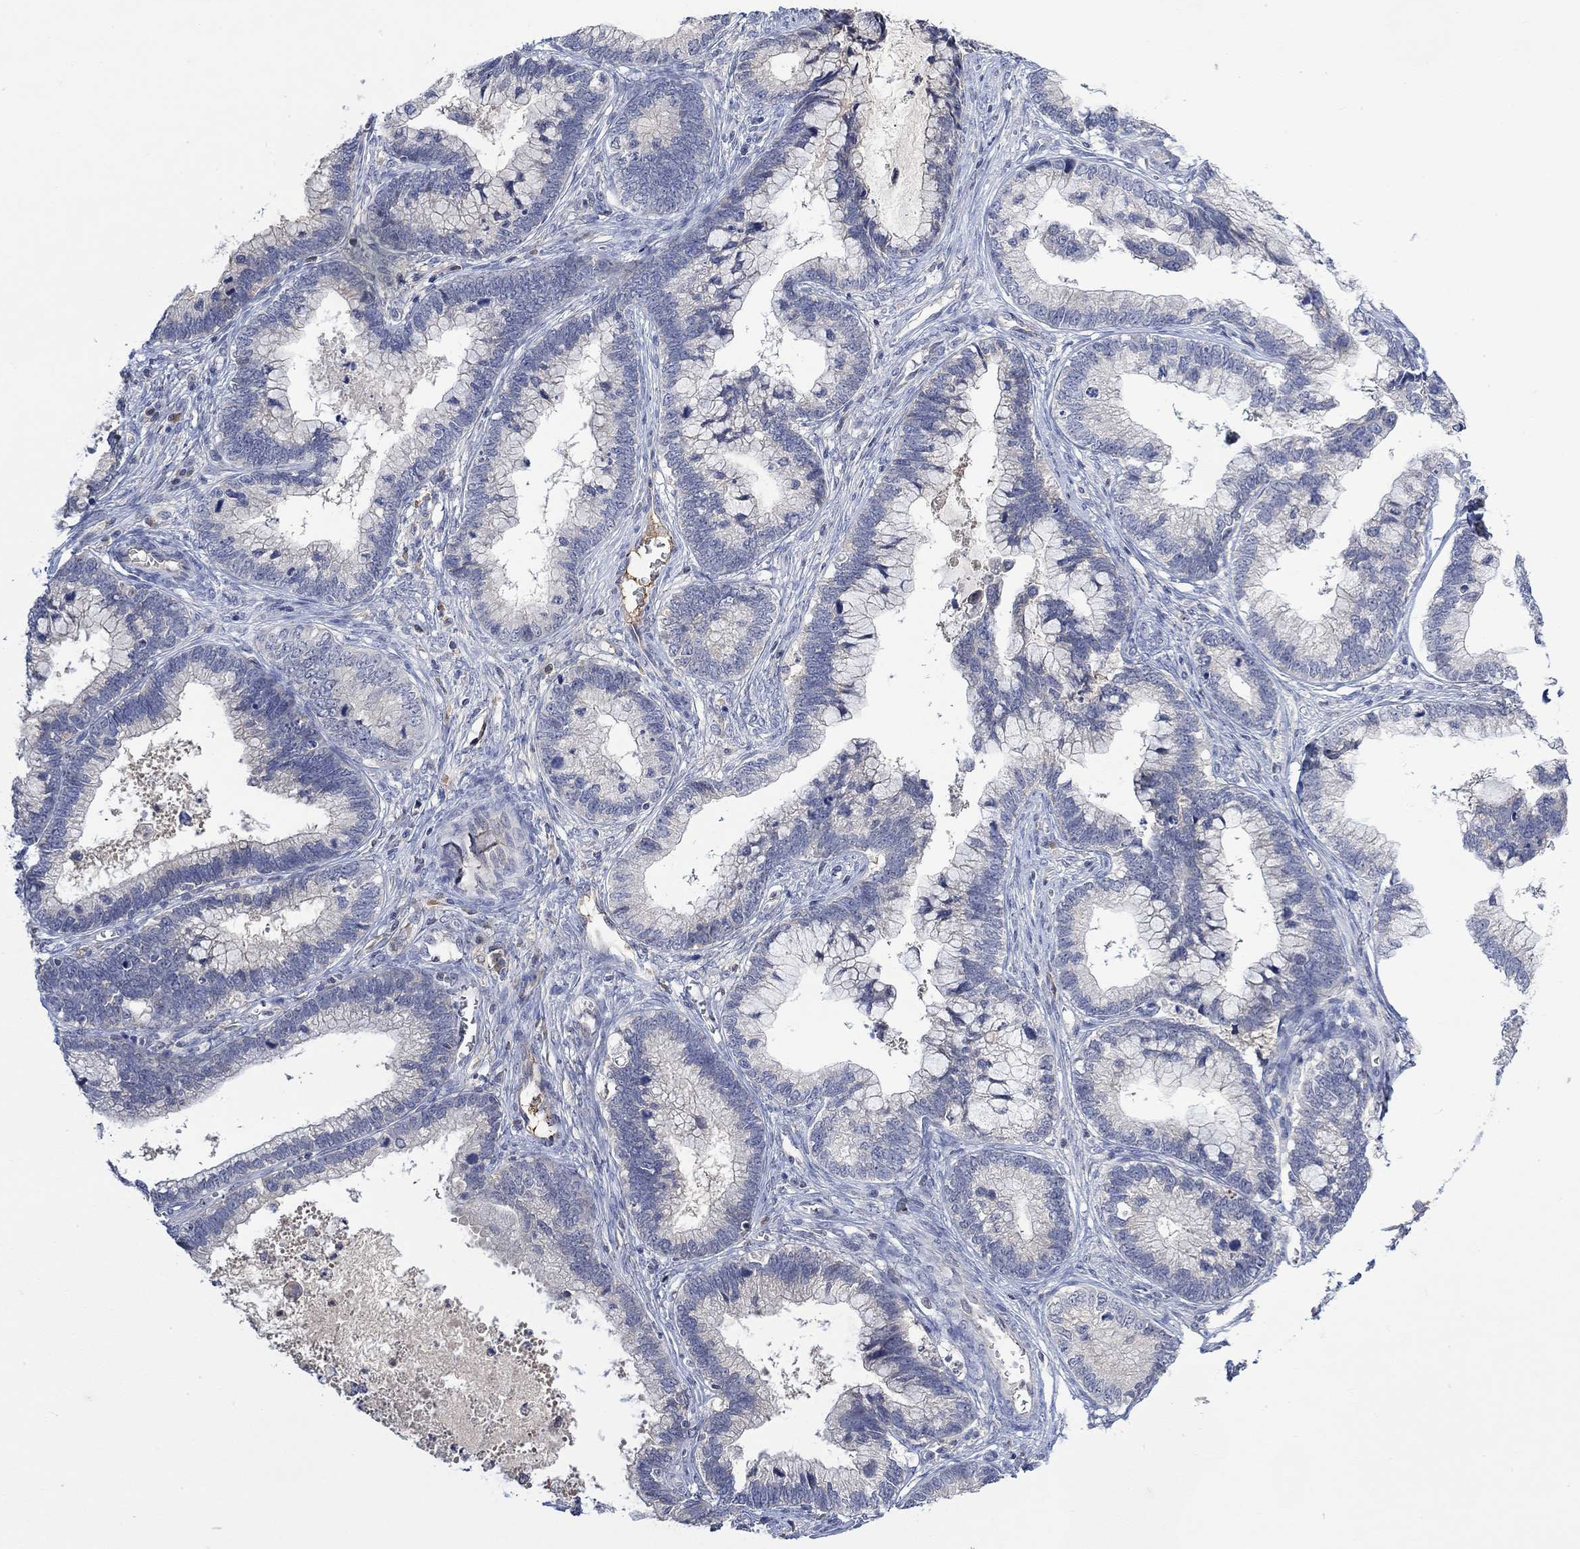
{"staining": {"intensity": "negative", "quantity": "none", "location": "none"}, "tissue": "cervical cancer", "cell_type": "Tumor cells", "image_type": "cancer", "snomed": [{"axis": "morphology", "description": "Adenocarcinoma, NOS"}, {"axis": "topography", "description": "Cervix"}], "caption": "Immunohistochemical staining of cervical cancer reveals no significant positivity in tumor cells.", "gene": "MSTN", "patient": {"sex": "female", "age": 44}}